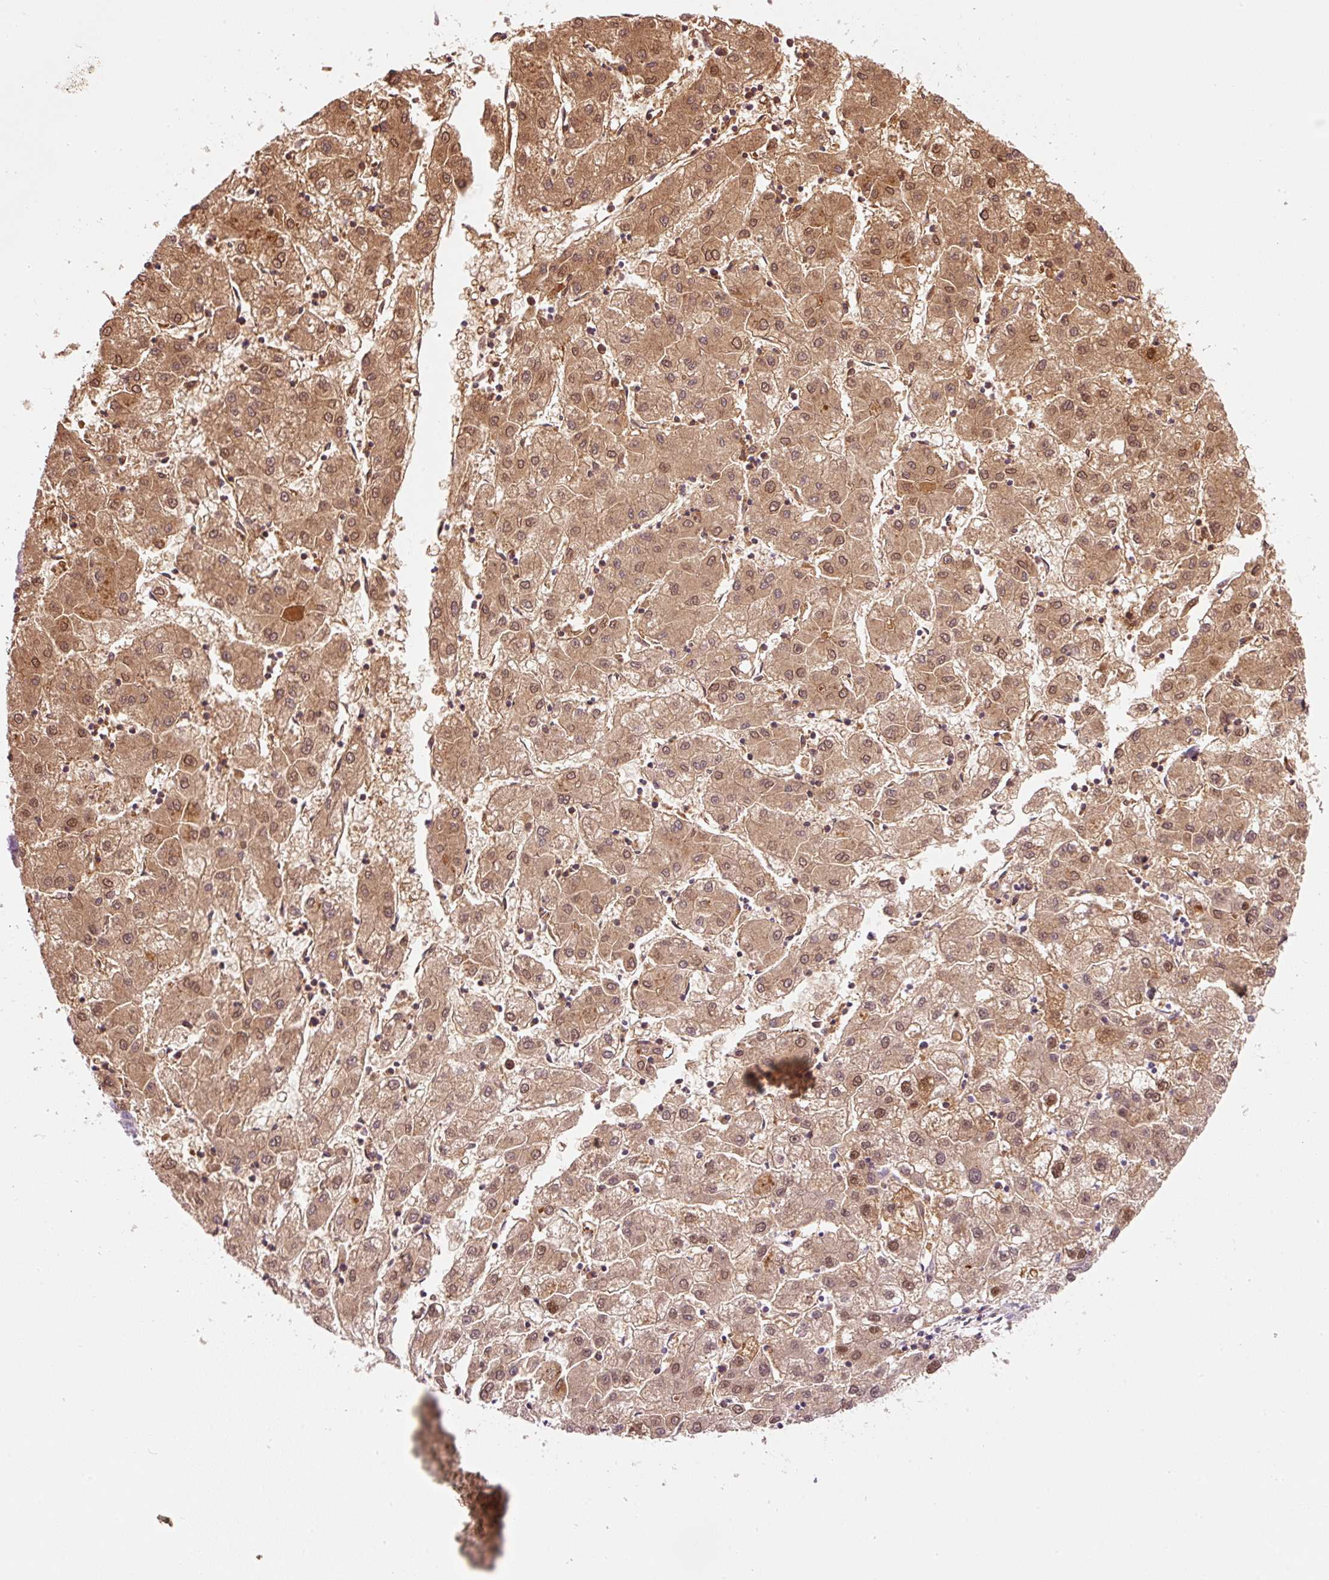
{"staining": {"intensity": "moderate", "quantity": ">75%", "location": "cytoplasmic/membranous,nuclear"}, "tissue": "liver cancer", "cell_type": "Tumor cells", "image_type": "cancer", "snomed": [{"axis": "morphology", "description": "Carcinoma, Hepatocellular, NOS"}, {"axis": "topography", "description": "Liver"}], "caption": "Protein staining of liver hepatocellular carcinoma tissue shows moderate cytoplasmic/membranous and nuclear expression in approximately >75% of tumor cells. The staining was performed using DAB (3,3'-diaminobenzidine) to visualize the protein expression in brown, while the nuclei were stained in blue with hematoxylin (Magnification: 20x).", "gene": "FAM78B", "patient": {"sex": "male", "age": 72}}